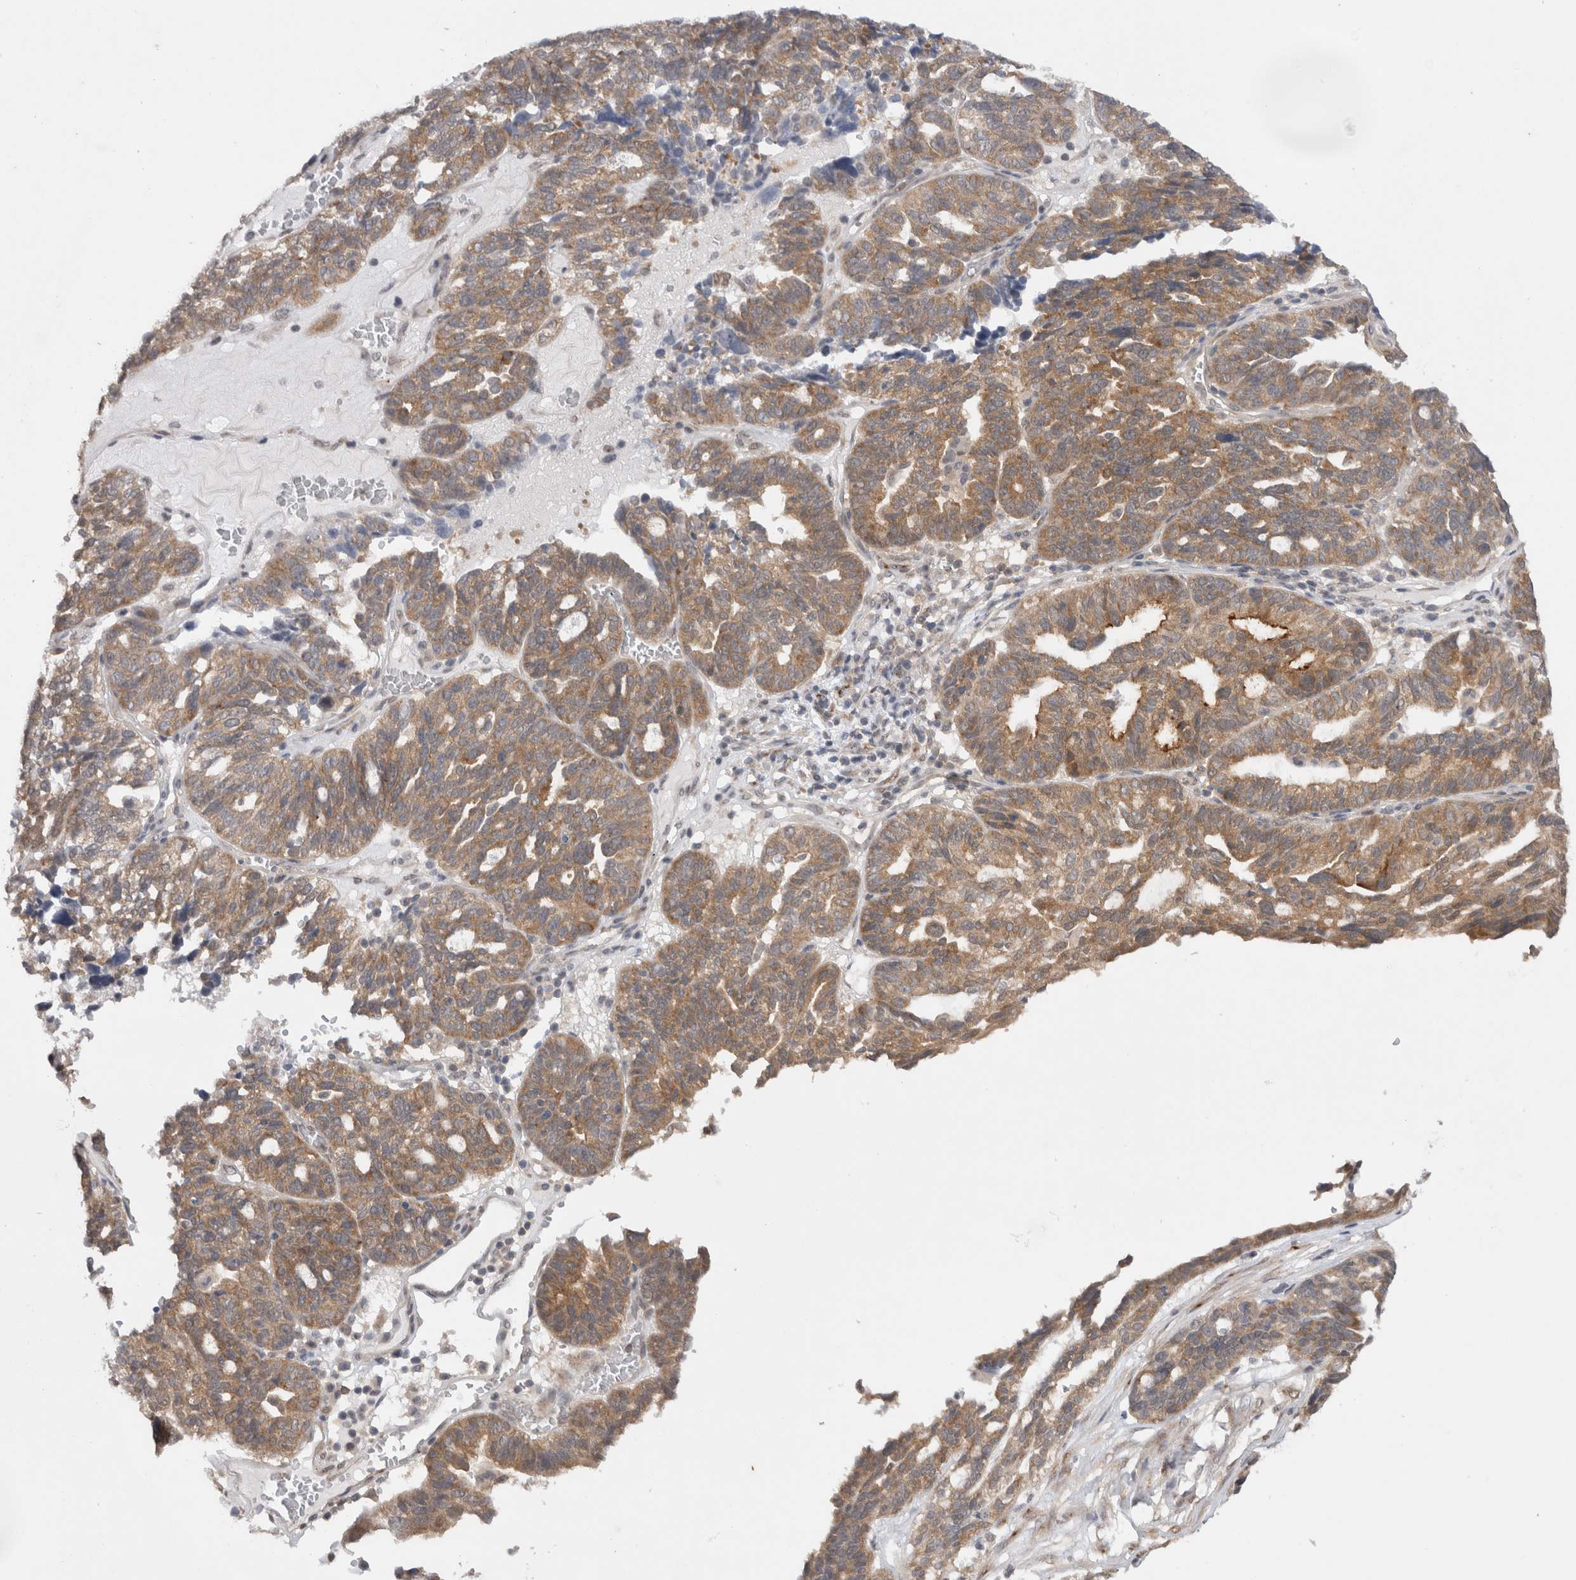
{"staining": {"intensity": "moderate", "quantity": ">75%", "location": "cytoplasmic/membranous"}, "tissue": "ovarian cancer", "cell_type": "Tumor cells", "image_type": "cancer", "snomed": [{"axis": "morphology", "description": "Cystadenocarcinoma, serous, NOS"}, {"axis": "topography", "description": "Ovary"}], "caption": "Brown immunohistochemical staining in human ovarian serous cystadenocarcinoma displays moderate cytoplasmic/membranous expression in approximately >75% of tumor cells.", "gene": "WIPF2", "patient": {"sex": "female", "age": 59}}